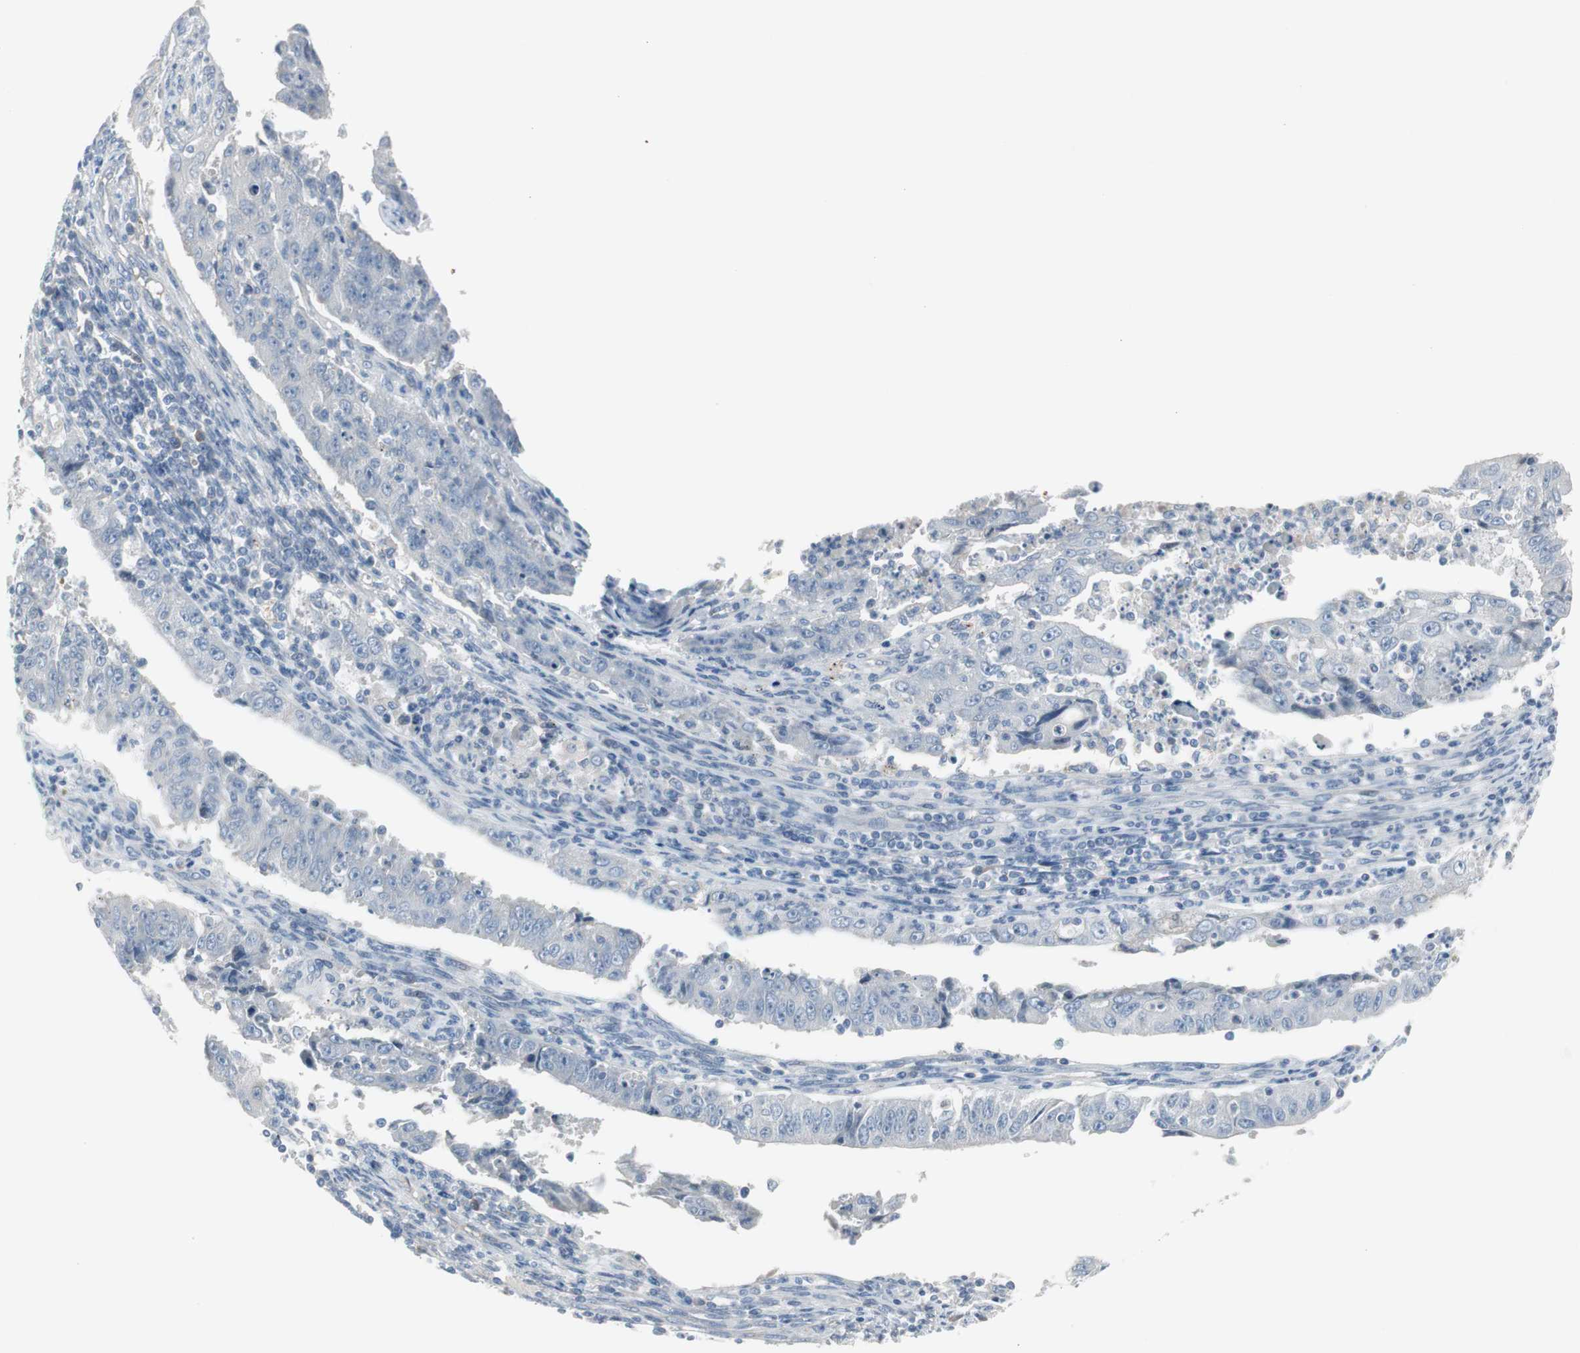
{"staining": {"intensity": "negative", "quantity": "none", "location": "none"}, "tissue": "endometrial cancer", "cell_type": "Tumor cells", "image_type": "cancer", "snomed": [{"axis": "morphology", "description": "Adenocarcinoma, NOS"}, {"axis": "topography", "description": "Endometrium"}], "caption": "Human endometrial adenocarcinoma stained for a protein using IHC reveals no positivity in tumor cells.", "gene": "MAPRE3", "patient": {"sex": "female", "age": 42}}